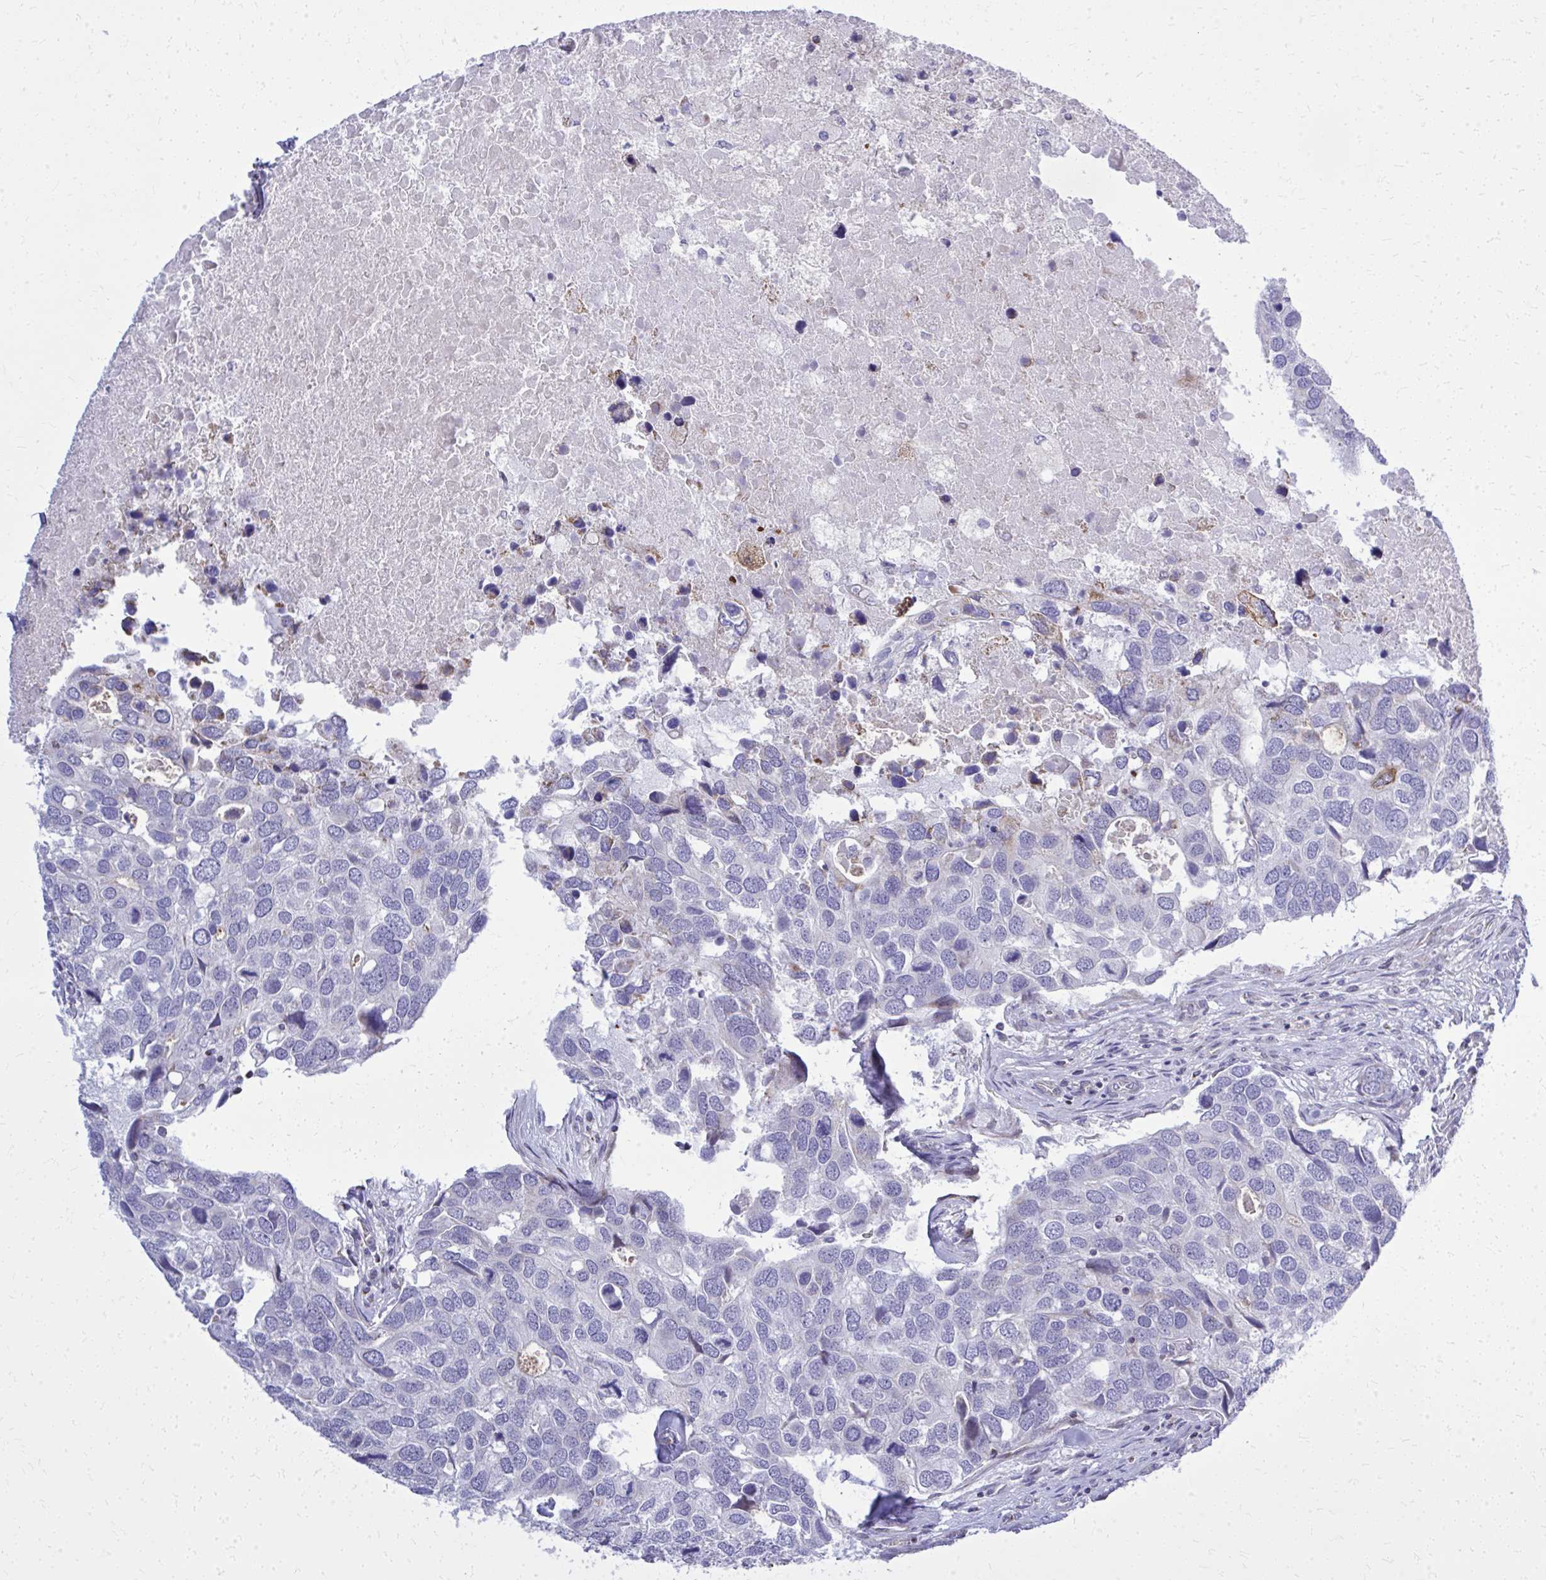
{"staining": {"intensity": "negative", "quantity": "none", "location": "none"}, "tissue": "breast cancer", "cell_type": "Tumor cells", "image_type": "cancer", "snomed": [{"axis": "morphology", "description": "Duct carcinoma"}, {"axis": "topography", "description": "Breast"}], "caption": "This is a photomicrograph of immunohistochemistry staining of breast cancer, which shows no positivity in tumor cells.", "gene": "ZNF362", "patient": {"sex": "female", "age": 83}}